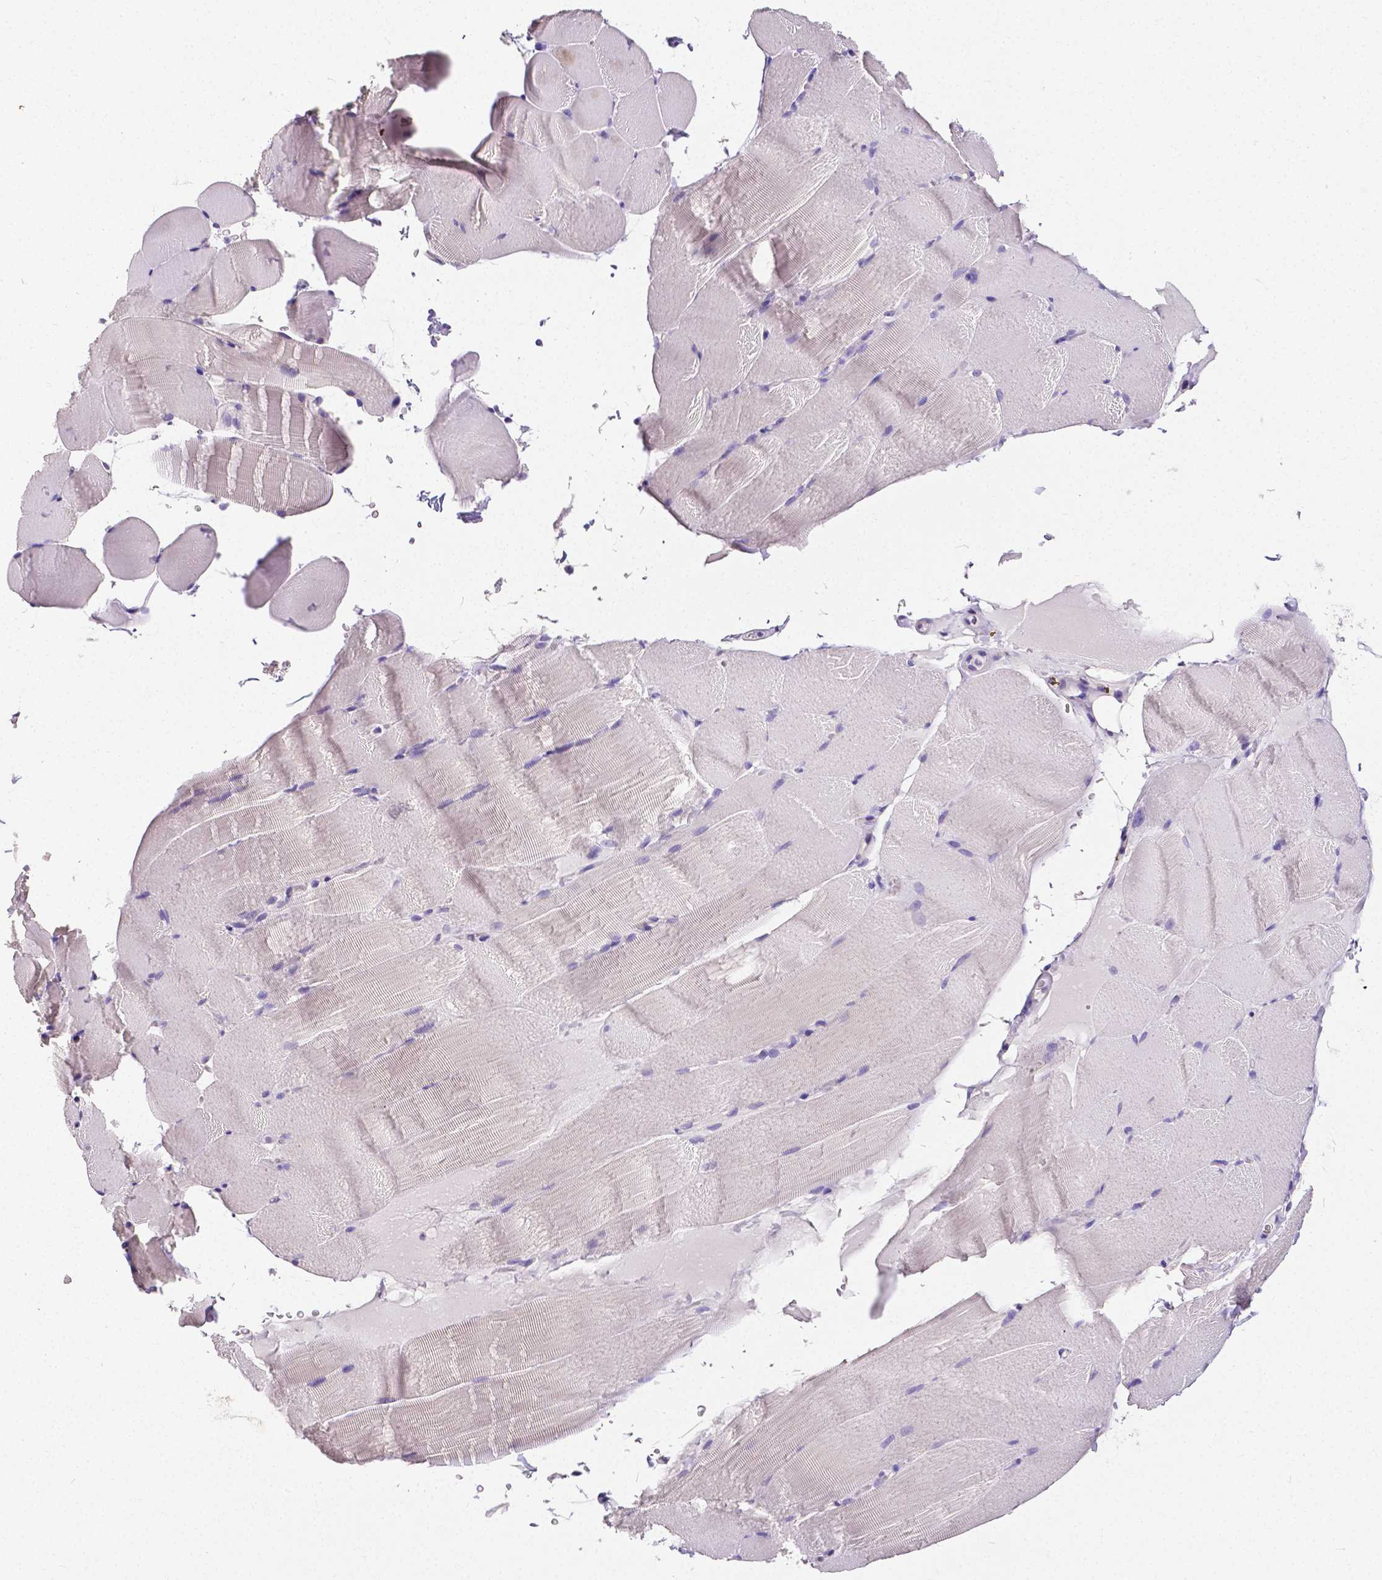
{"staining": {"intensity": "negative", "quantity": "none", "location": "none"}, "tissue": "skeletal muscle", "cell_type": "Myocytes", "image_type": "normal", "snomed": [{"axis": "morphology", "description": "Normal tissue, NOS"}, {"axis": "topography", "description": "Skeletal muscle"}], "caption": "Immunohistochemistry micrograph of benign skeletal muscle stained for a protein (brown), which shows no staining in myocytes.", "gene": "OCLN", "patient": {"sex": "female", "age": 37}}